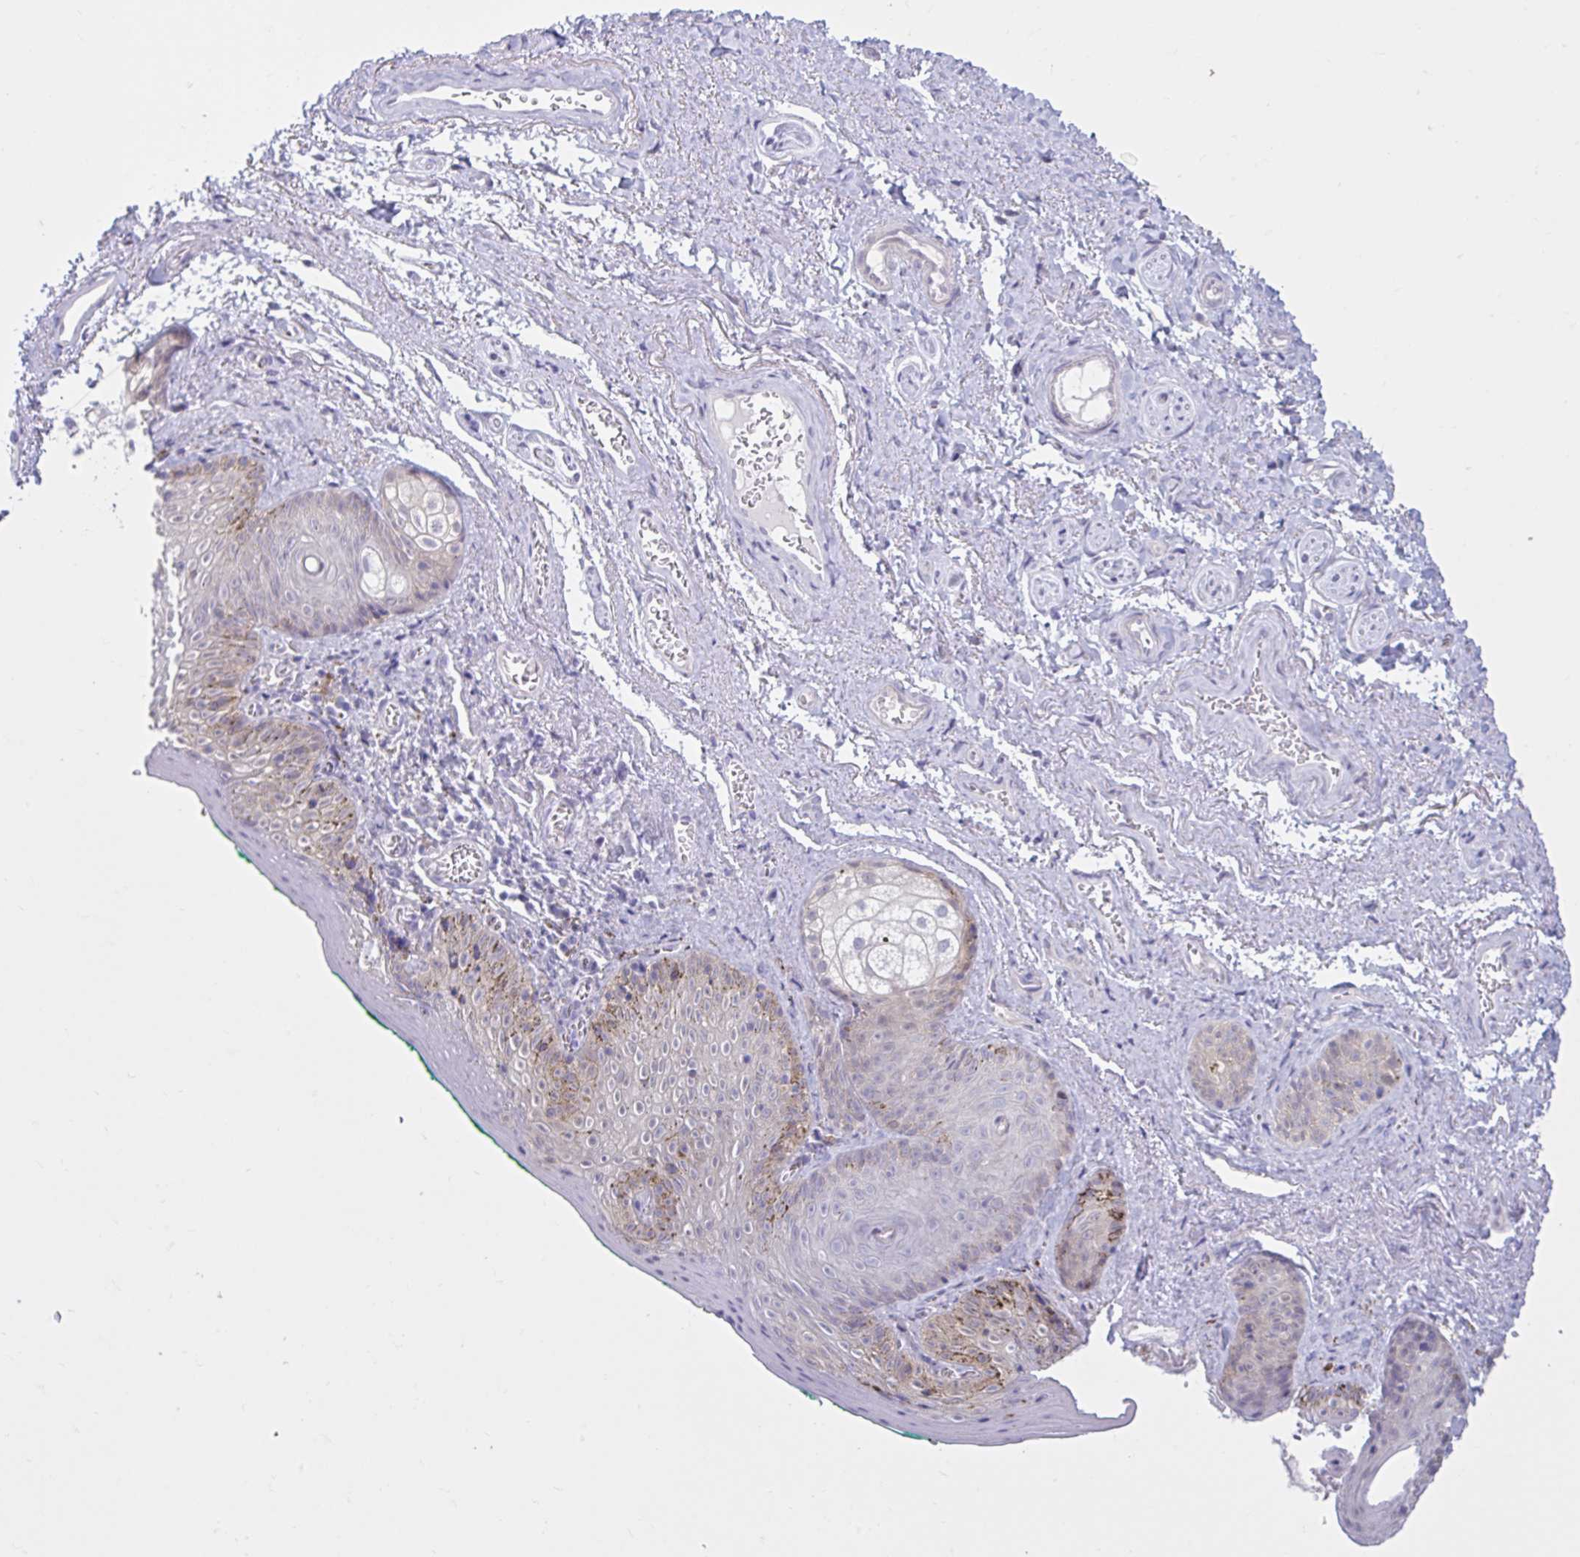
{"staining": {"intensity": "weak", "quantity": "25%-75%", "location": "nuclear"}, "tissue": "vagina", "cell_type": "Squamous epithelial cells", "image_type": "normal", "snomed": [{"axis": "morphology", "description": "Normal tissue, NOS"}, {"axis": "topography", "description": "Vulva"}, {"axis": "topography", "description": "Vagina"}, {"axis": "topography", "description": "Peripheral nerve tissue"}], "caption": "Squamous epithelial cells reveal low levels of weak nuclear staining in about 25%-75% of cells in normal vagina.", "gene": "FAM153A", "patient": {"sex": "female", "age": 66}}